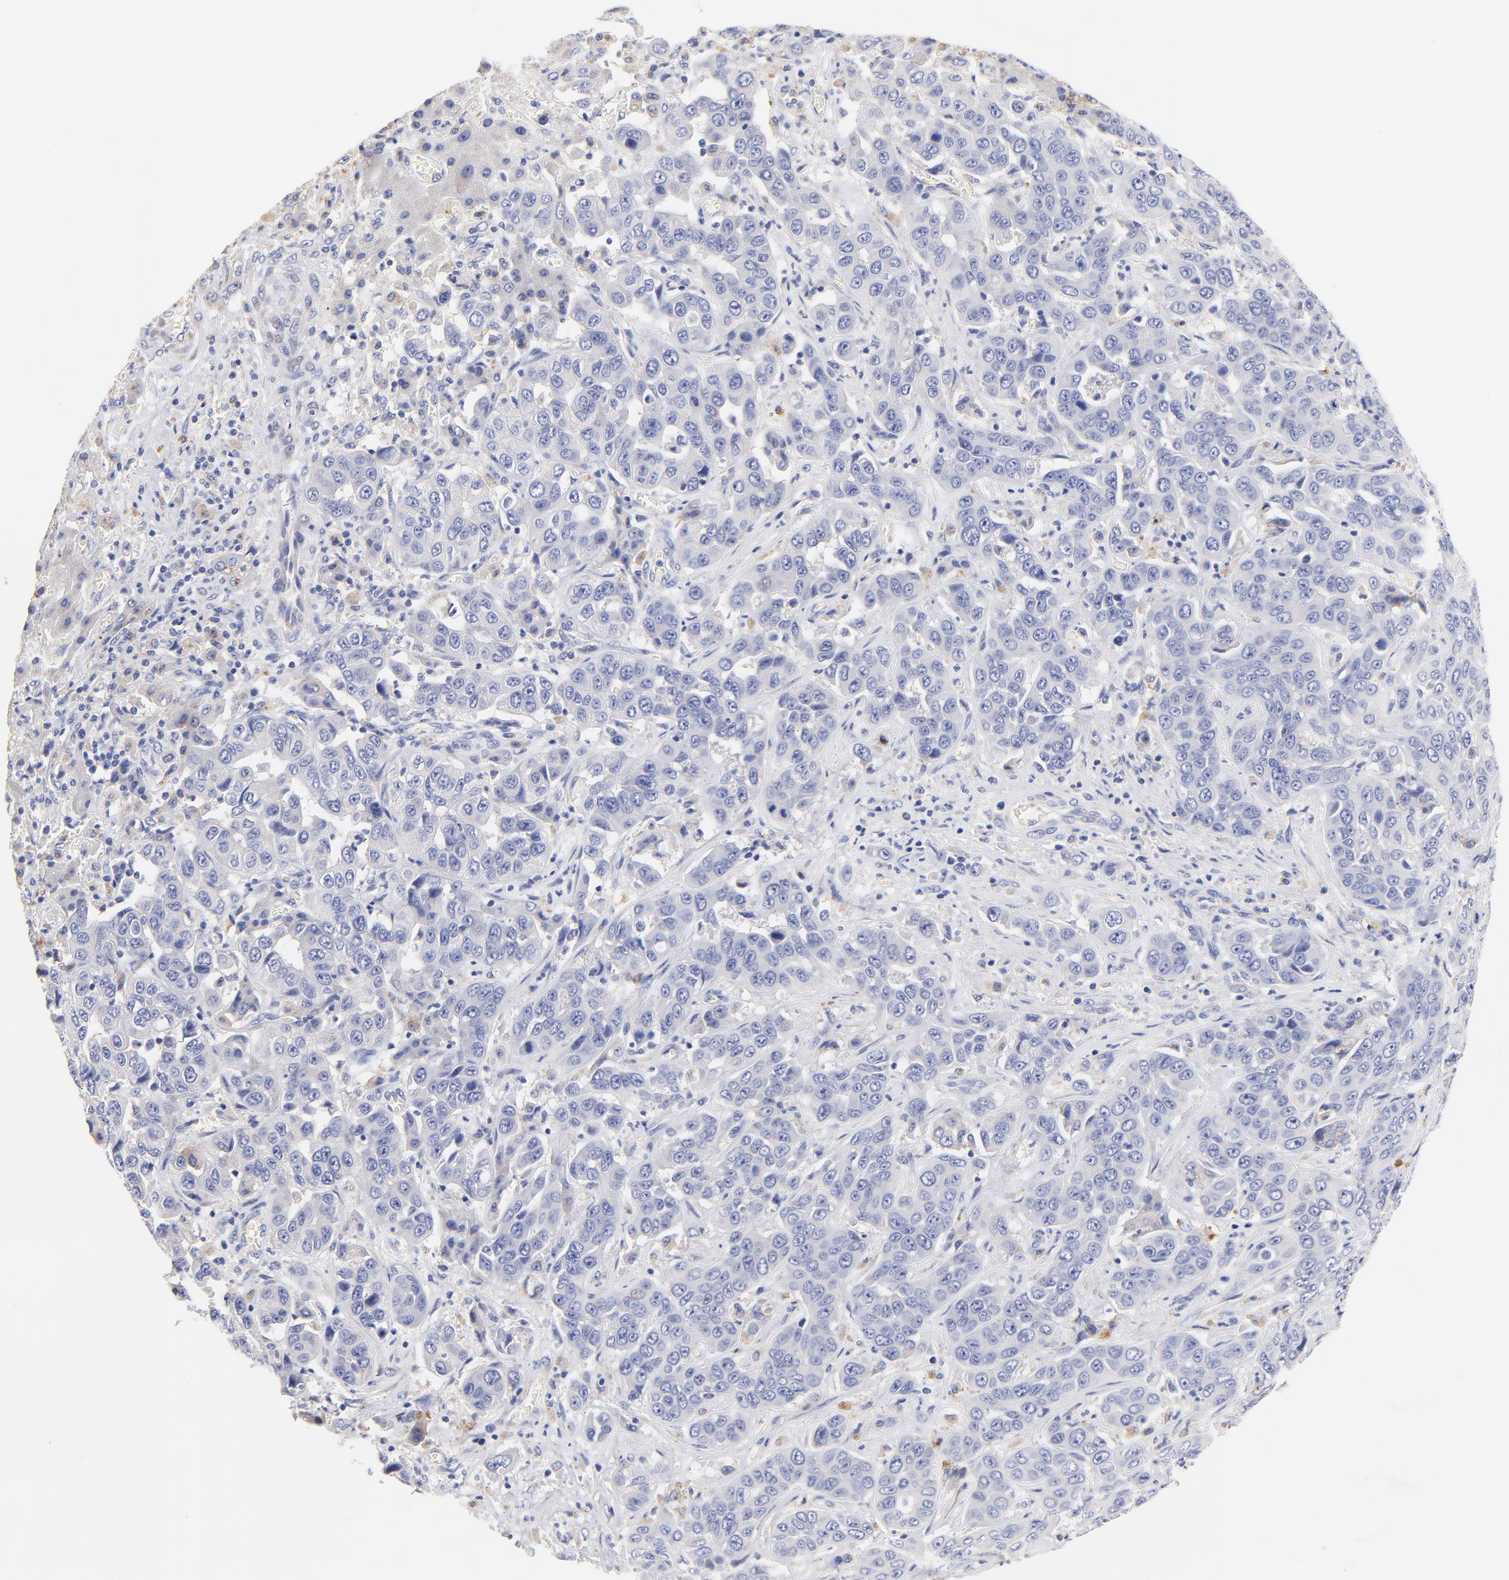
{"staining": {"intensity": "weak", "quantity": "25%-75%", "location": "cytoplasmic/membranous"}, "tissue": "liver cancer", "cell_type": "Tumor cells", "image_type": "cancer", "snomed": [{"axis": "morphology", "description": "Cholangiocarcinoma"}, {"axis": "topography", "description": "Liver"}], "caption": "Weak cytoplasmic/membranous protein staining is seen in approximately 25%-75% of tumor cells in cholangiocarcinoma (liver).", "gene": "HS3ST1", "patient": {"sex": "female", "age": 52}}